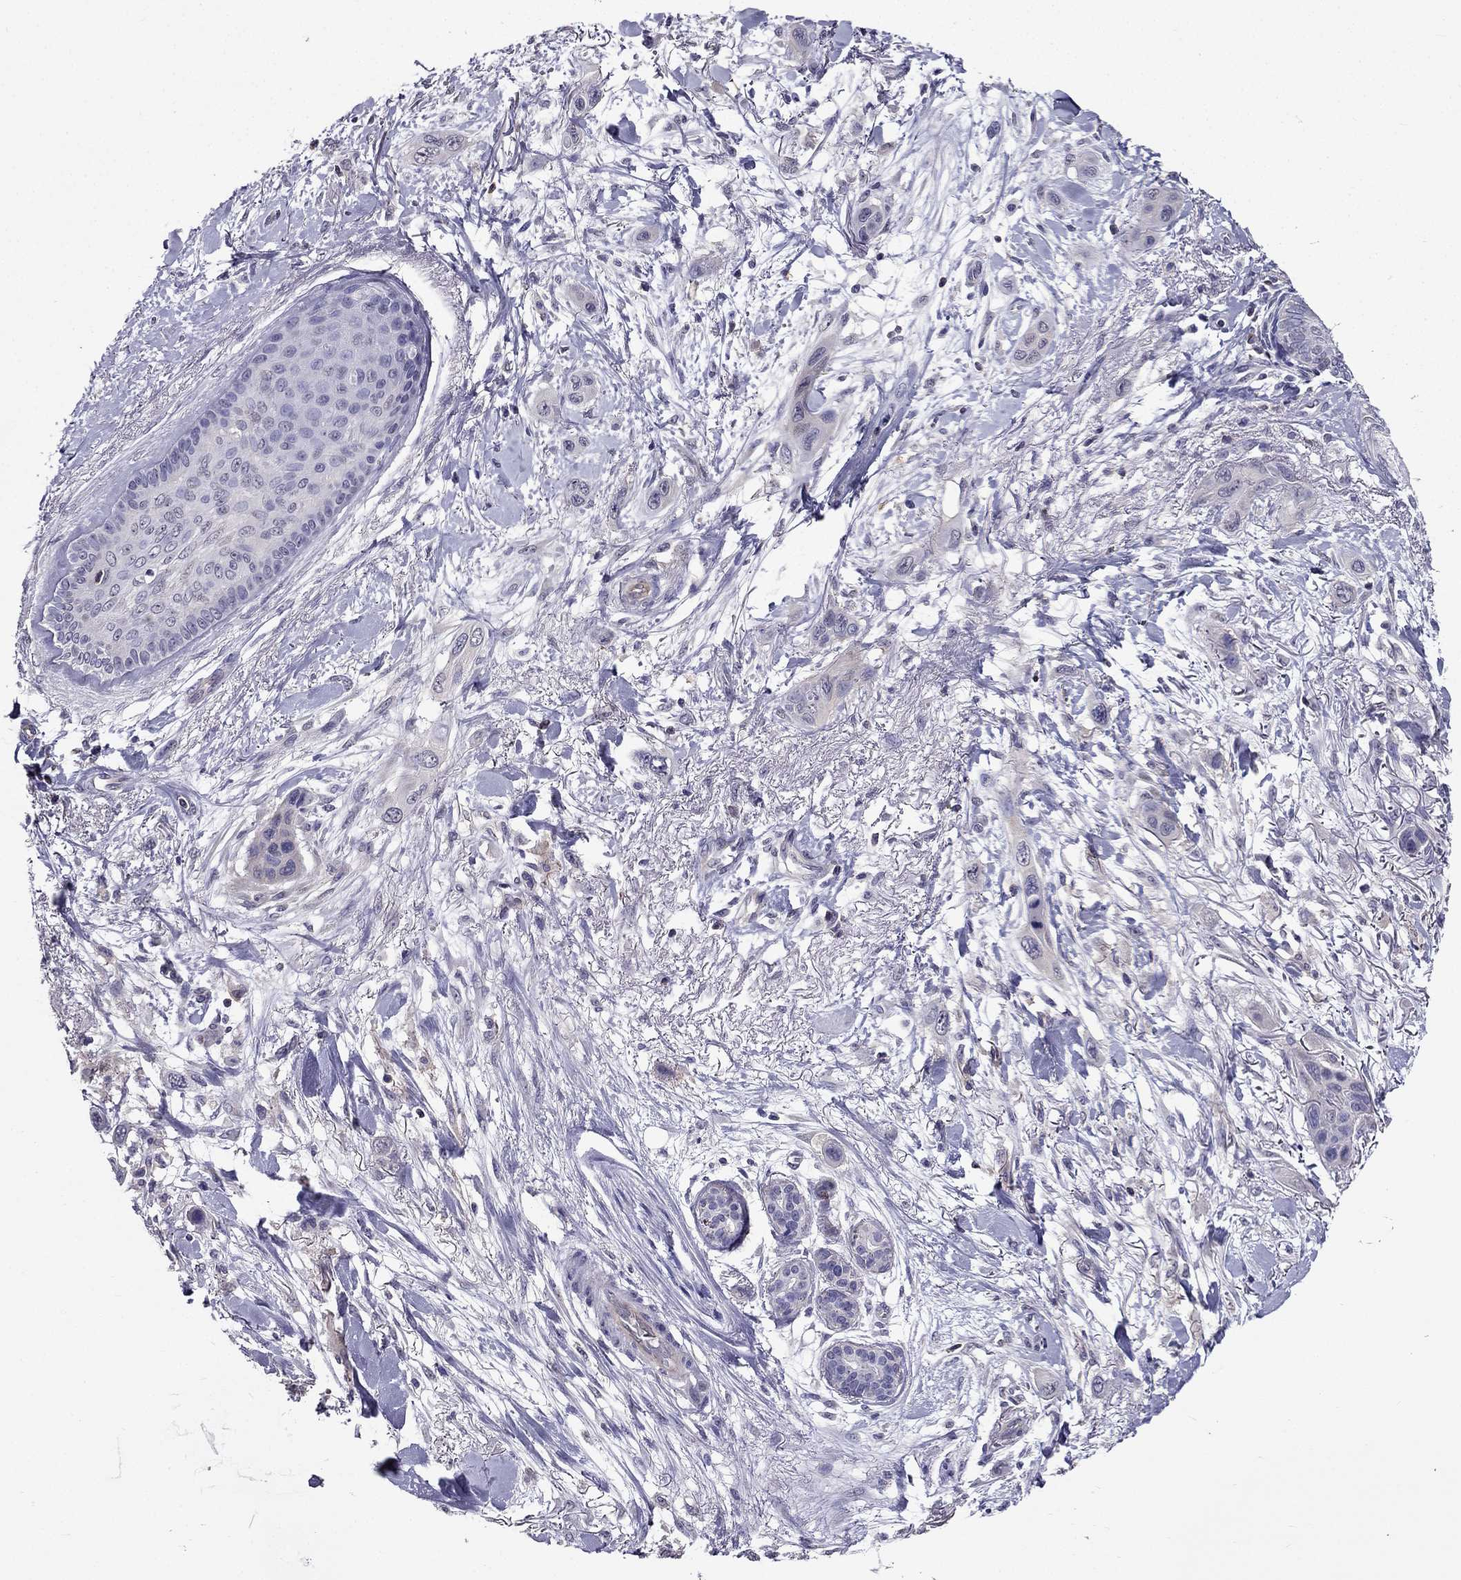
{"staining": {"intensity": "negative", "quantity": "none", "location": "none"}, "tissue": "skin cancer", "cell_type": "Tumor cells", "image_type": "cancer", "snomed": [{"axis": "morphology", "description": "Squamous cell carcinoma, NOS"}, {"axis": "topography", "description": "Skin"}], "caption": "This is an immunohistochemistry (IHC) histopathology image of skin cancer. There is no positivity in tumor cells.", "gene": "AAK1", "patient": {"sex": "male", "age": 79}}